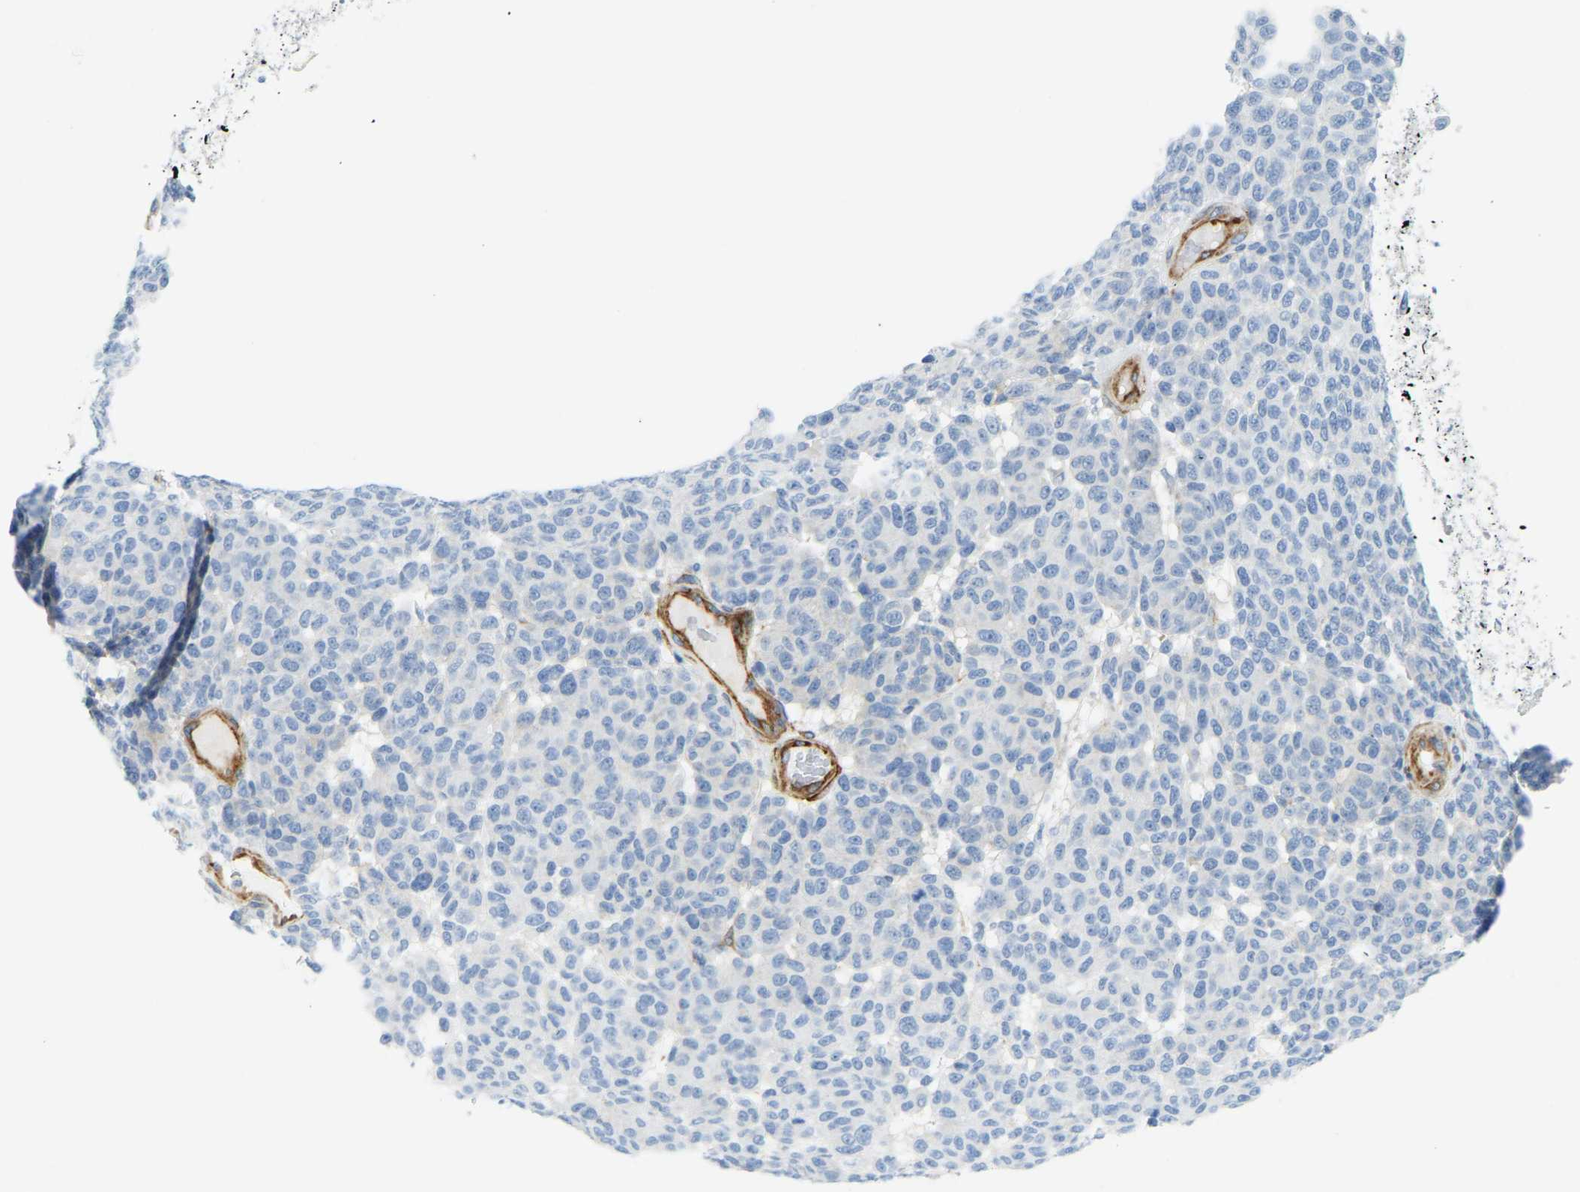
{"staining": {"intensity": "negative", "quantity": "none", "location": "none"}, "tissue": "melanoma", "cell_type": "Tumor cells", "image_type": "cancer", "snomed": [{"axis": "morphology", "description": "Malignant melanoma, NOS"}, {"axis": "topography", "description": "Skin"}], "caption": "IHC of melanoma shows no expression in tumor cells. Nuclei are stained in blue.", "gene": "MYL3", "patient": {"sex": "male", "age": 59}}